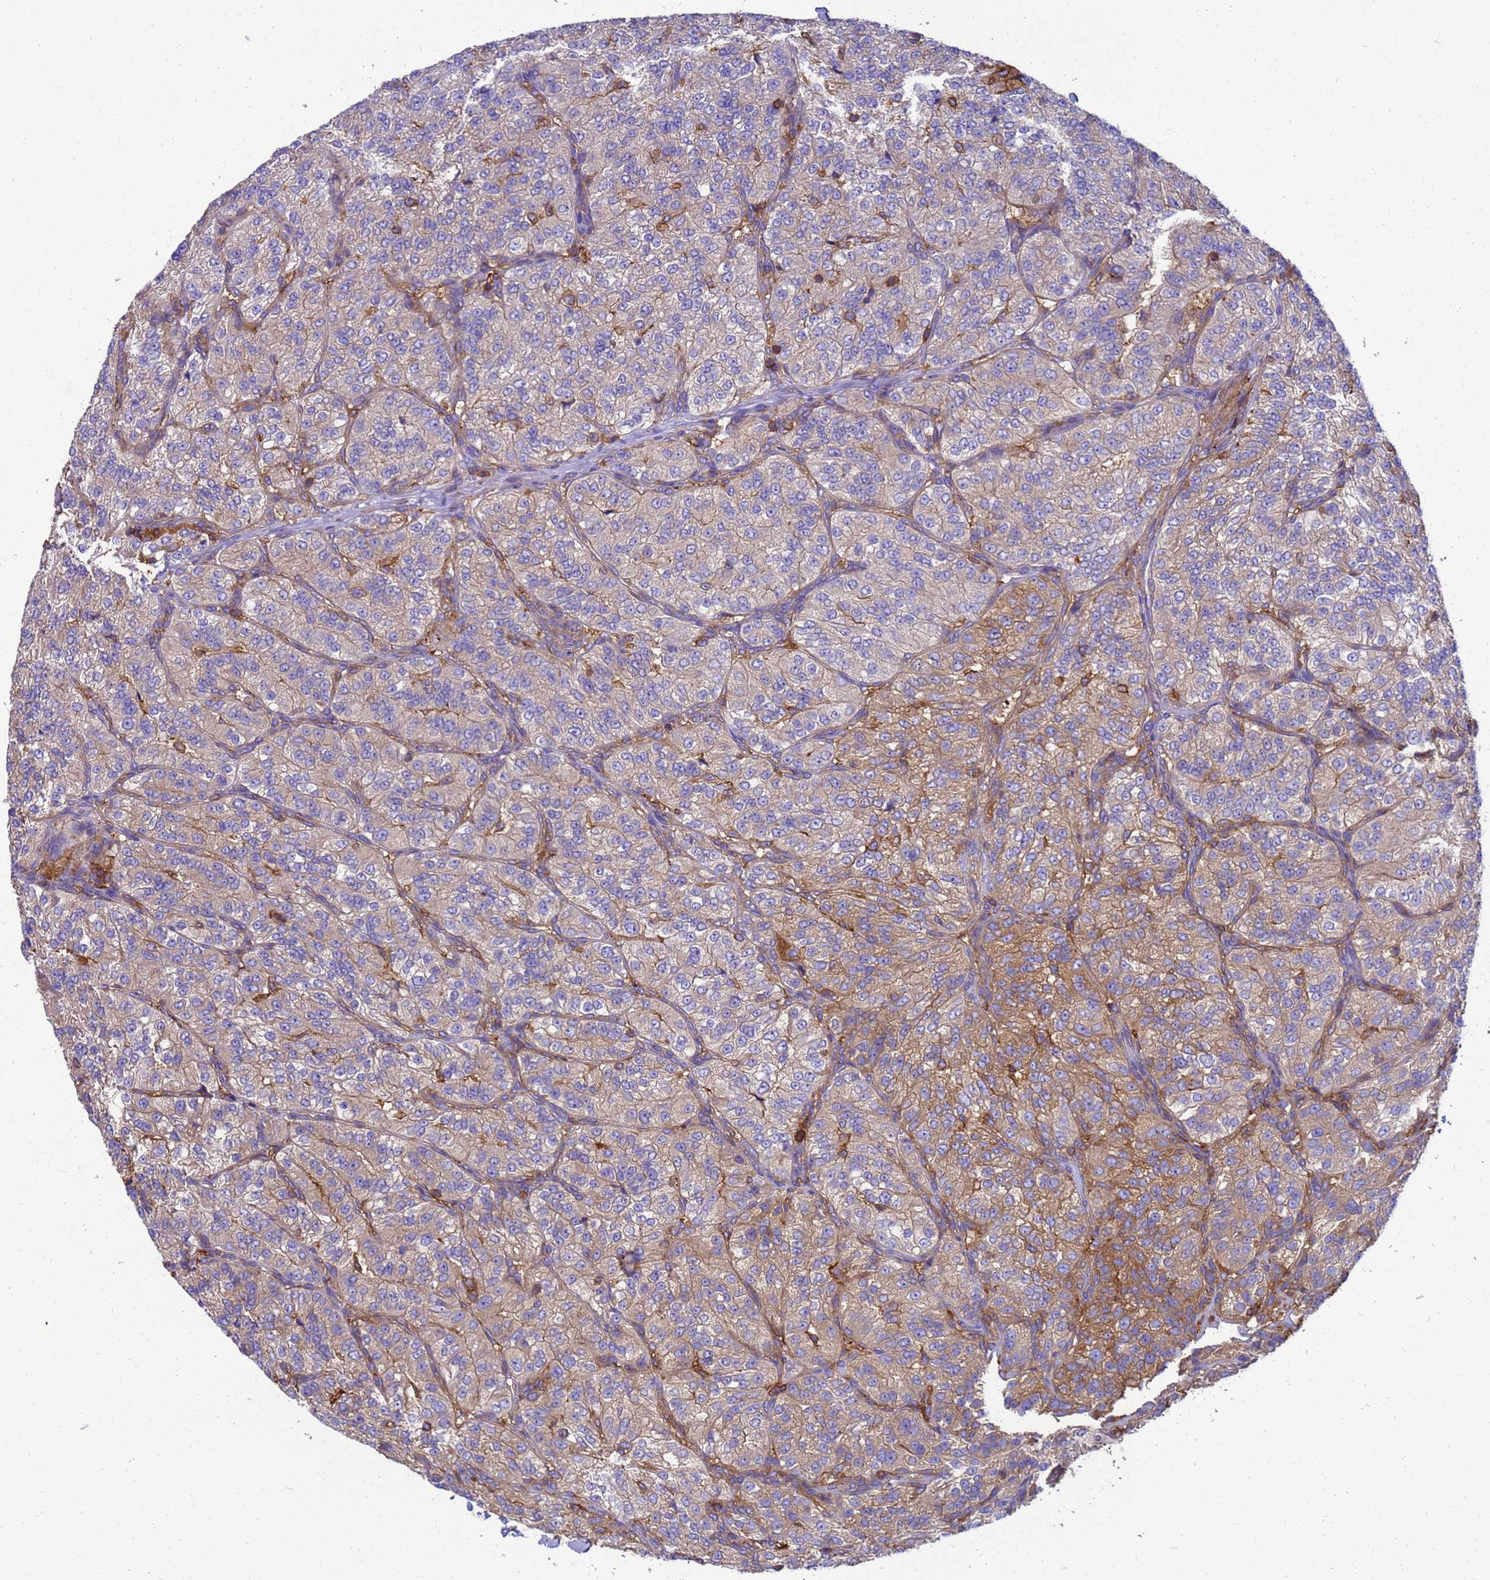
{"staining": {"intensity": "weak", "quantity": "25%-75%", "location": "cytoplasmic/membranous"}, "tissue": "renal cancer", "cell_type": "Tumor cells", "image_type": "cancer", "snomed": [{"axis": "morphology", "description": "Adenocarcinoma, NOS"}, {"axis": "topography", "description": "Kidney"}], "caption": "Immunohistochemistry micrograph of human renal cancer (adenocarcinoma) stained for a protein (brown), which shows low levels of weak cytoplasmic/membranous staining in approximately 25%-75% of tumor cells.", "gene": "ZNF235", "patient": {"sex": "female", "age": 63}}